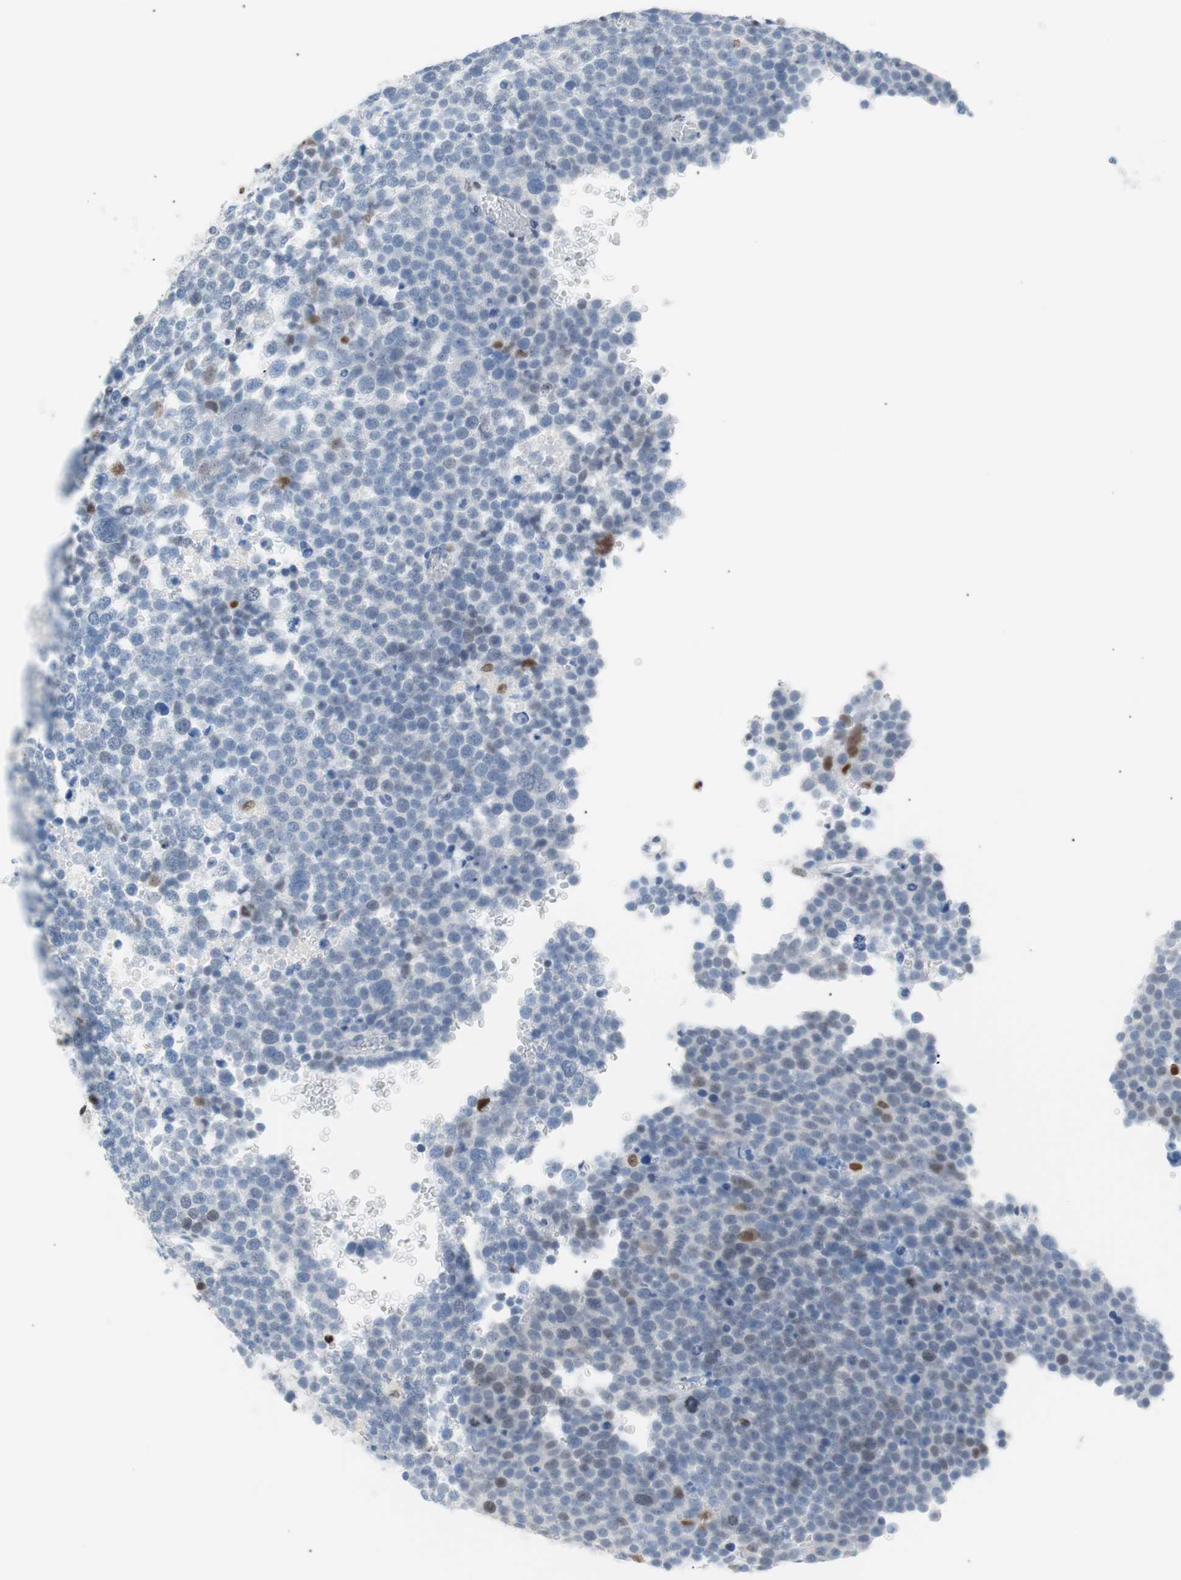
{"staining": {"intensity": "weak", "quantity": "<25%", "location": "nuclear"}, "tissue": "testis cancer", "cell_type": "Tumor cells", "image_type": "cancer", "snomed": [{"axis": "morphology", "description": "Seminoma, NOS"}, {"axis": "topography", "description": "Testis"}], "caption": "This is an IHC photomicrograph of testis cancer (seminoma). There is no staining in tumor cells.", "gene": "CEBPB", "patient": {"sex": "male", "age": 71}}